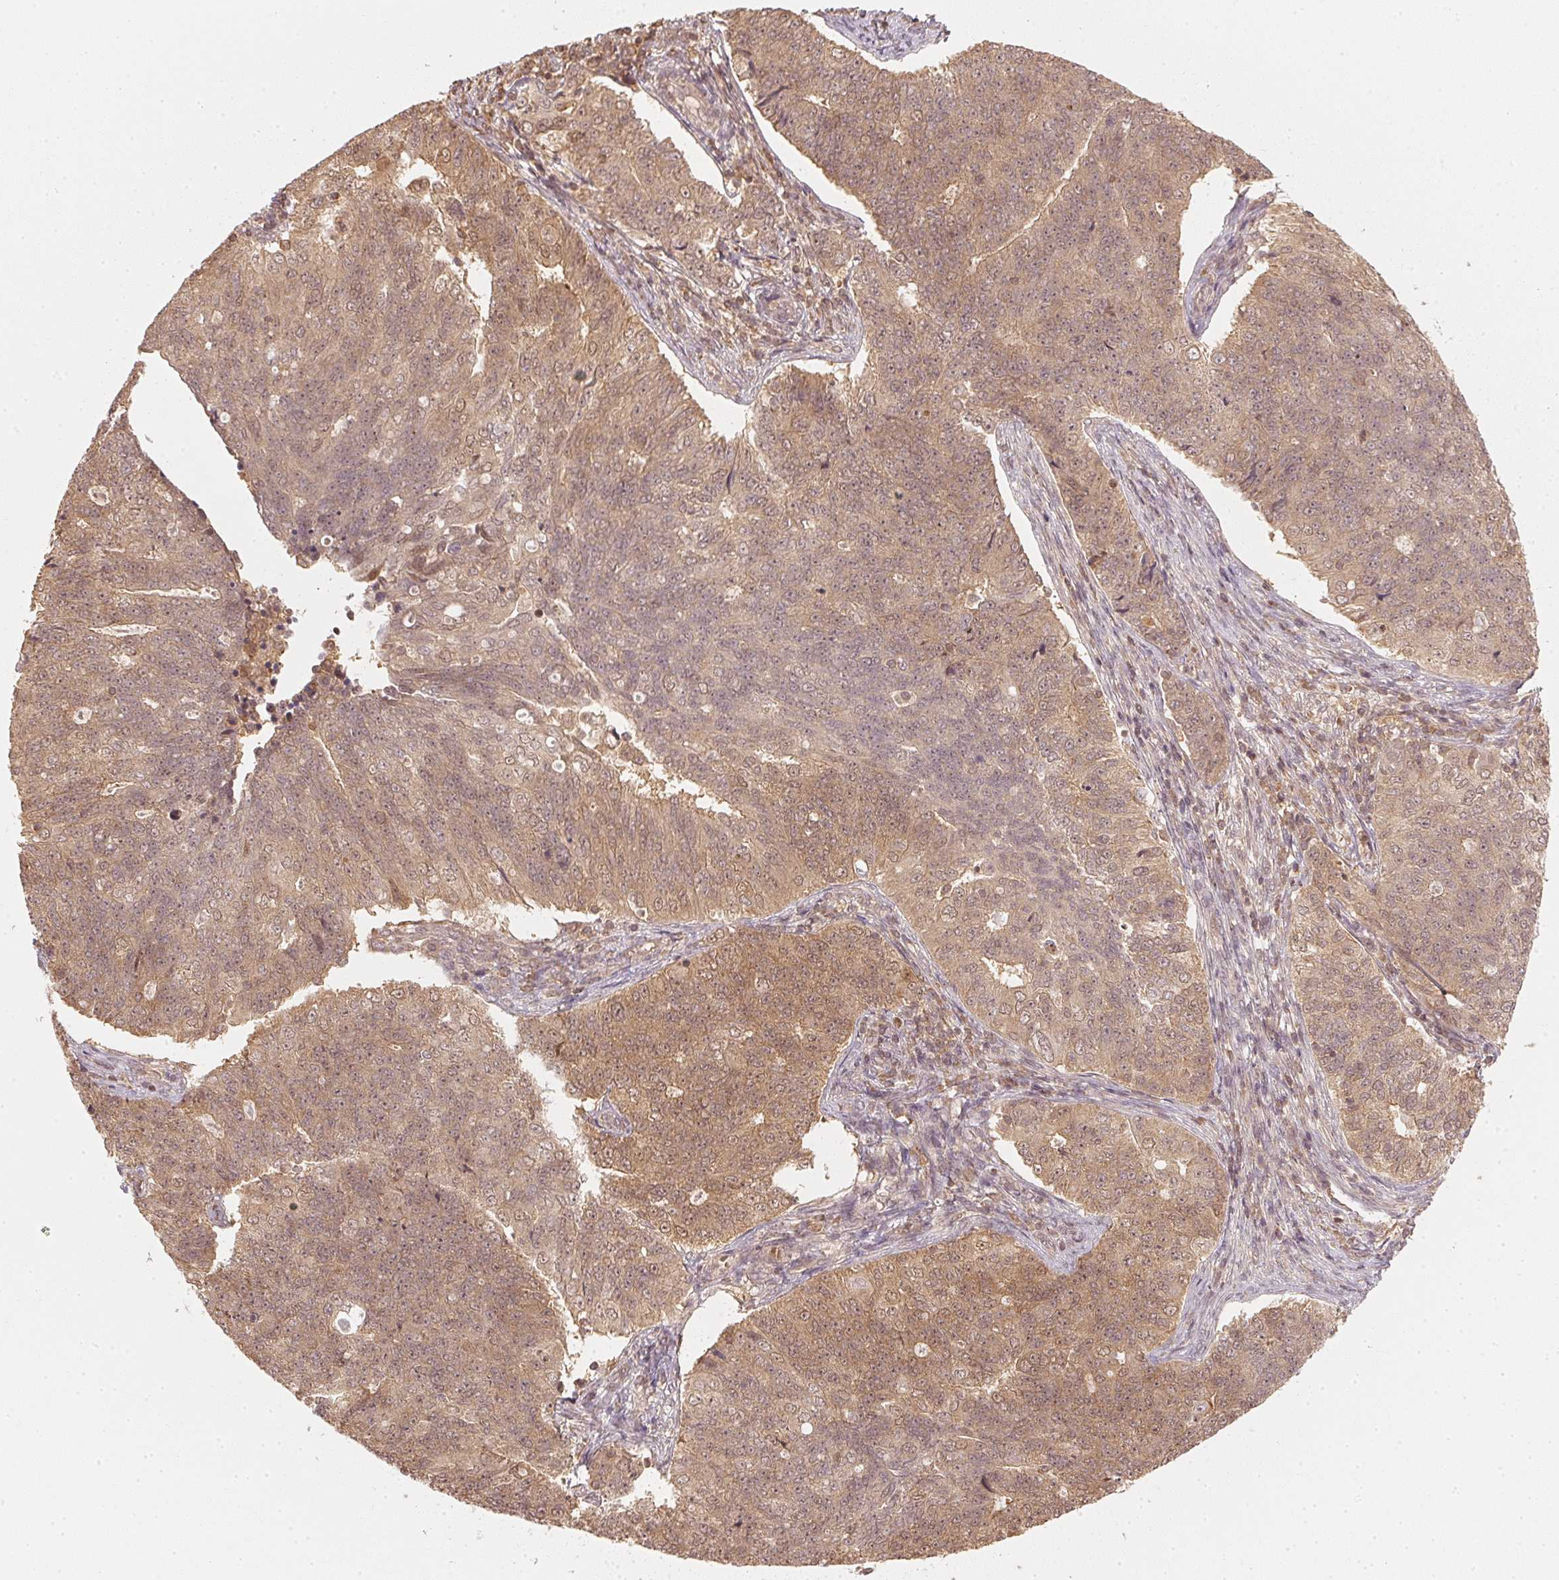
{"staining": {"intensity": "moderate", "quantity": ">75%", "location": "cytoplasmic/membranous,nuclear"}, "tissue": "endometrial cancer", "cell_type": "Tumor cells", "image_type": "cancer", "snomed": [{"axis": "morphology", "description": "Adenocarcinoma, NOS"}, {"axis": "topography", "description": "Endometrium"}], "caption": "Immunohistochemical staining of human endometrial adenocarcinoma exhibits medium levels of moderate cytoplasmic/membranous and nuclear positivity in about >75% of tumor cells. The staining was performed using DAB (3,3'-diaminobenzidine), with brown indicating positive protein expression. Nuclei are stained blue with hematoxylin.", "gene": "UBE2L3", "patient": {"sex": "female", "age": 43}}